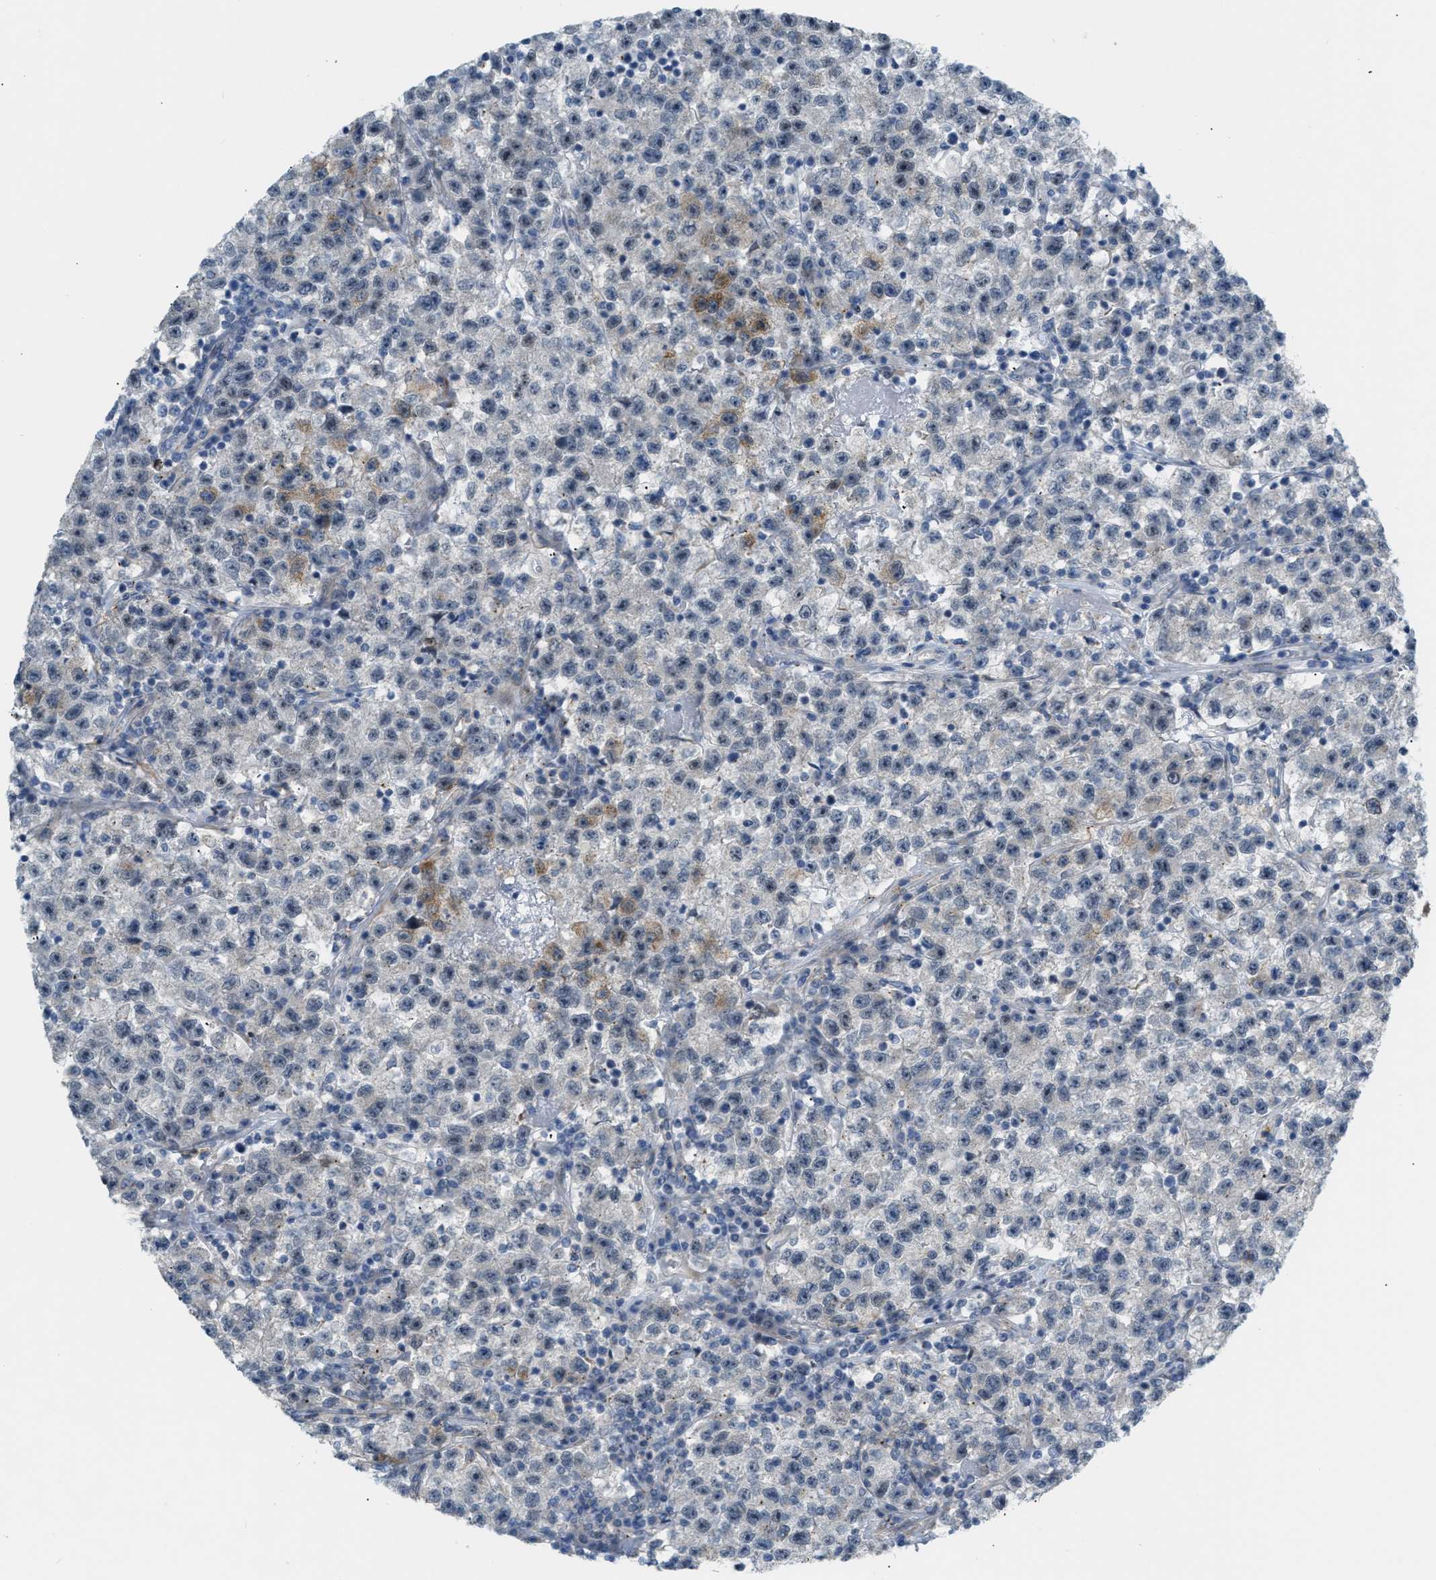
{"staining": {"intensity": "moderate", "quantity": "<25%", "location": "cytoplasmic/membranous"}, "tissue": "testis cancer", "cell_type": "Tumor cells", "image_type": "cancer", "snomed": [{"axis": "morphology", "description": "Seminoma, NOS"}, {"axis": "topography", "description": "Testis"}], "caption": "Immunohistochemistry (IHC) histopathology image of neoplastic tissue: testis seminoma stained using immunohistochemistry (IHC) reveals low levels of moderate protein expression localized specifically in the cytoplasmic/membranous of tumor cells, appearing as a cytoplasmic/membranous brown color.", "gene": "ZNF408", "patient": {"sex": "male", "age": 22}}